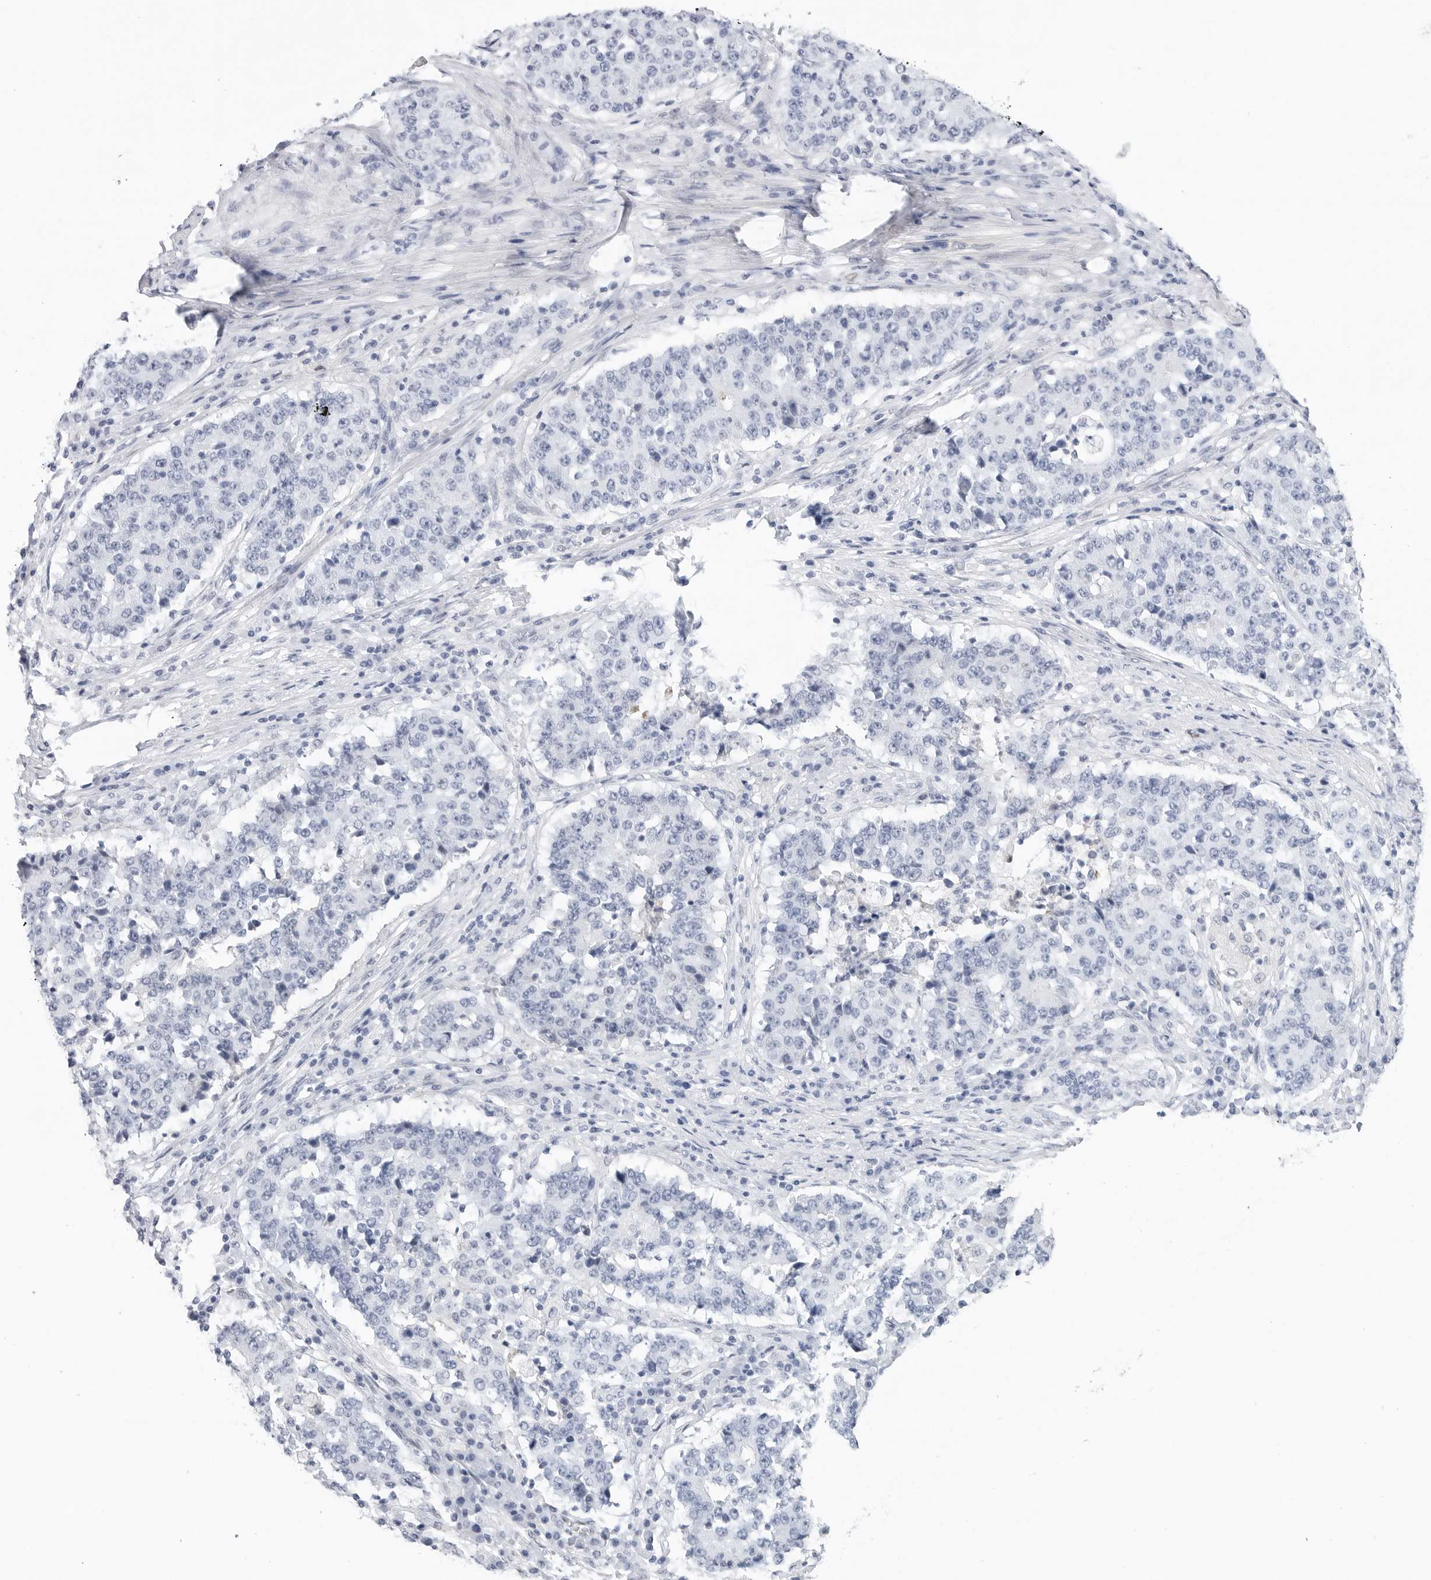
{"staining": {"intensity": "negative", "quantity": "none", "location": "none"}, "tissue": "stomach cancer", "cell_type": "Tumor cells", "image_type": "cancer", "snomed": [{"axis": "morphology", "description": "Adenocarcinoma, NOS"}, {"axis": "topography", "description": "Stomach"}], "caption": "Tumor cells show no significant staining in stomach cancer (adenocarcinoma).", "gene": "SLC19A1", "patient": {"sex": "male", "age": 59}}